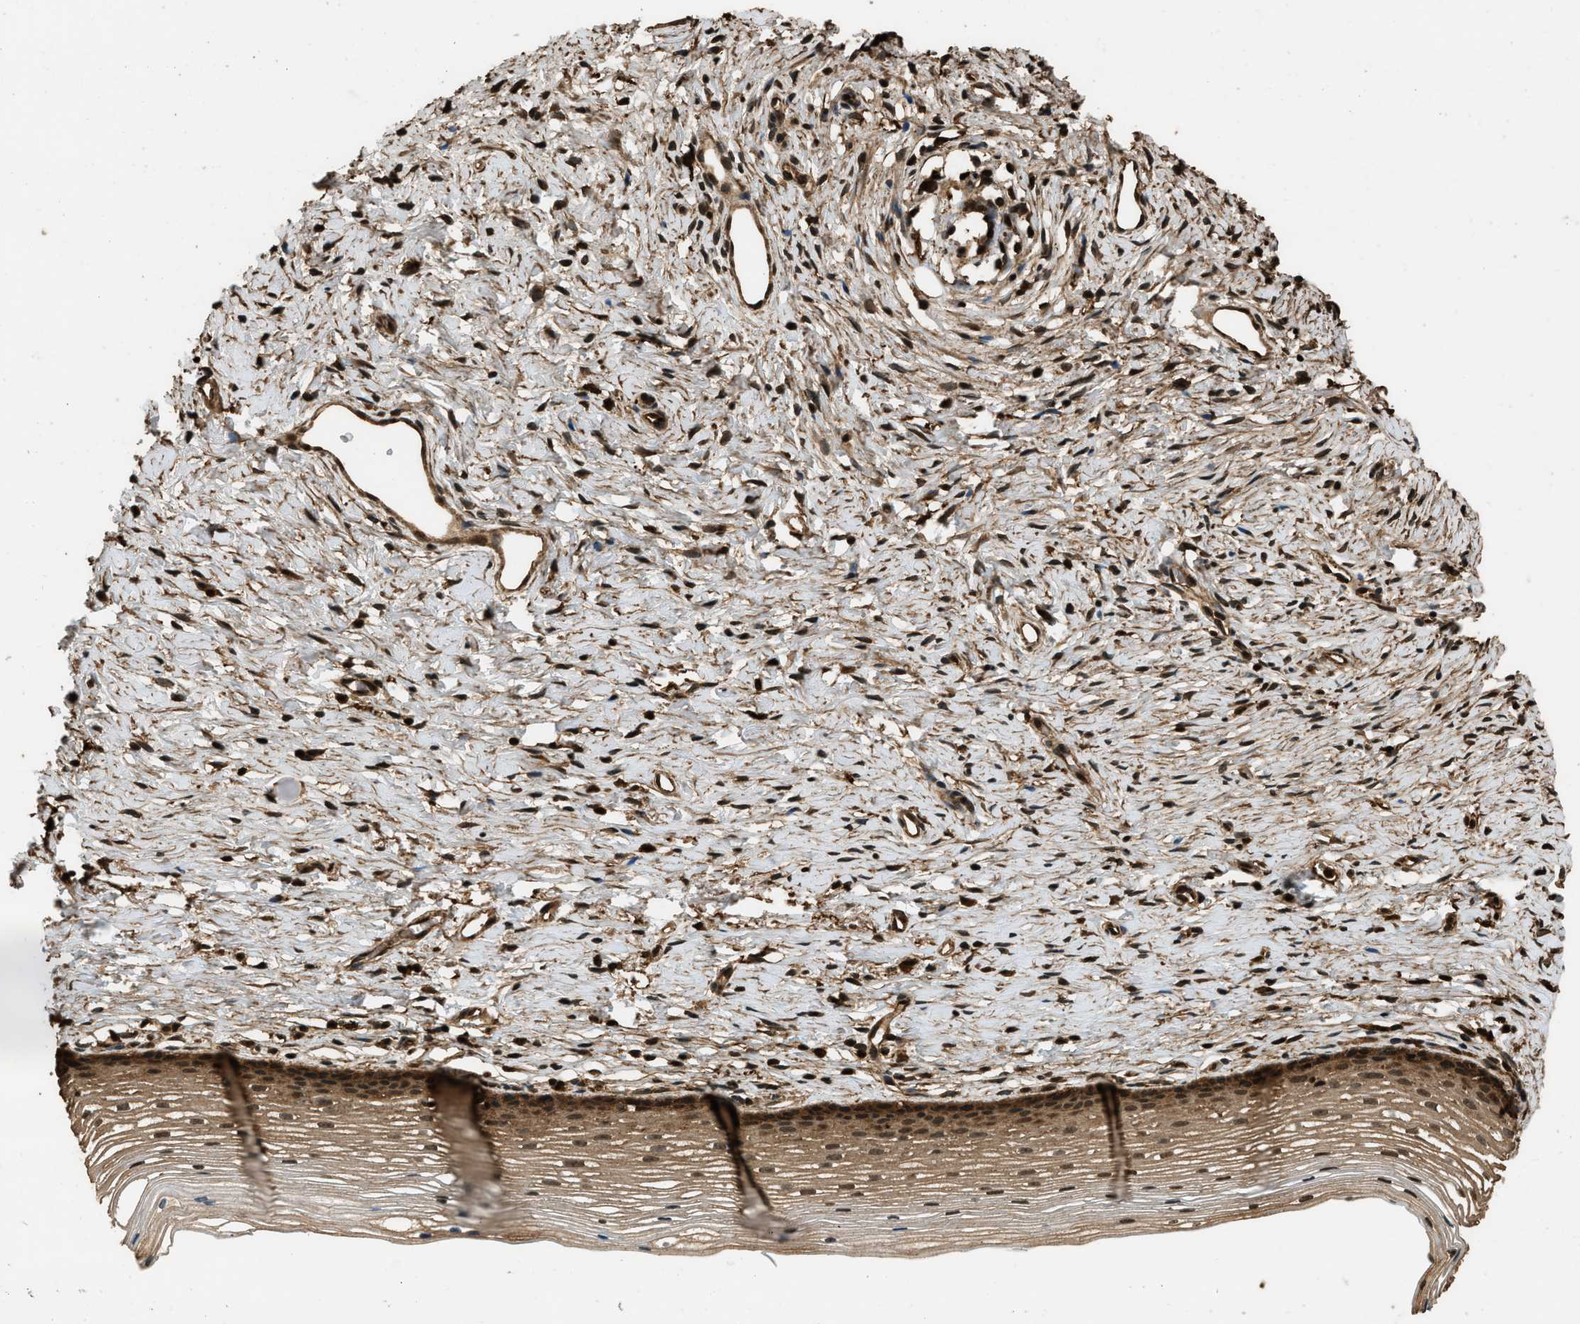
{"staining": {"intensity": "moderate", "quantity": ">75%", "location": "cytoplasmic/membranous"}, "tissue": "cervix", "cell_type": "Glandular cells", "image_type": "normal", "snomed": [{"axis": "morphology", "description": "Normal tissue, NOS"}, {"axis": "topography", "description": "Cervix"}], "caption": "A brown stain labels moderate cytoplasmic/membranous staining of a protein in glandular cells of unremarkable human cervix.", "gene": "RAP2A", "patient": {"sex": "female", "age": 77}}